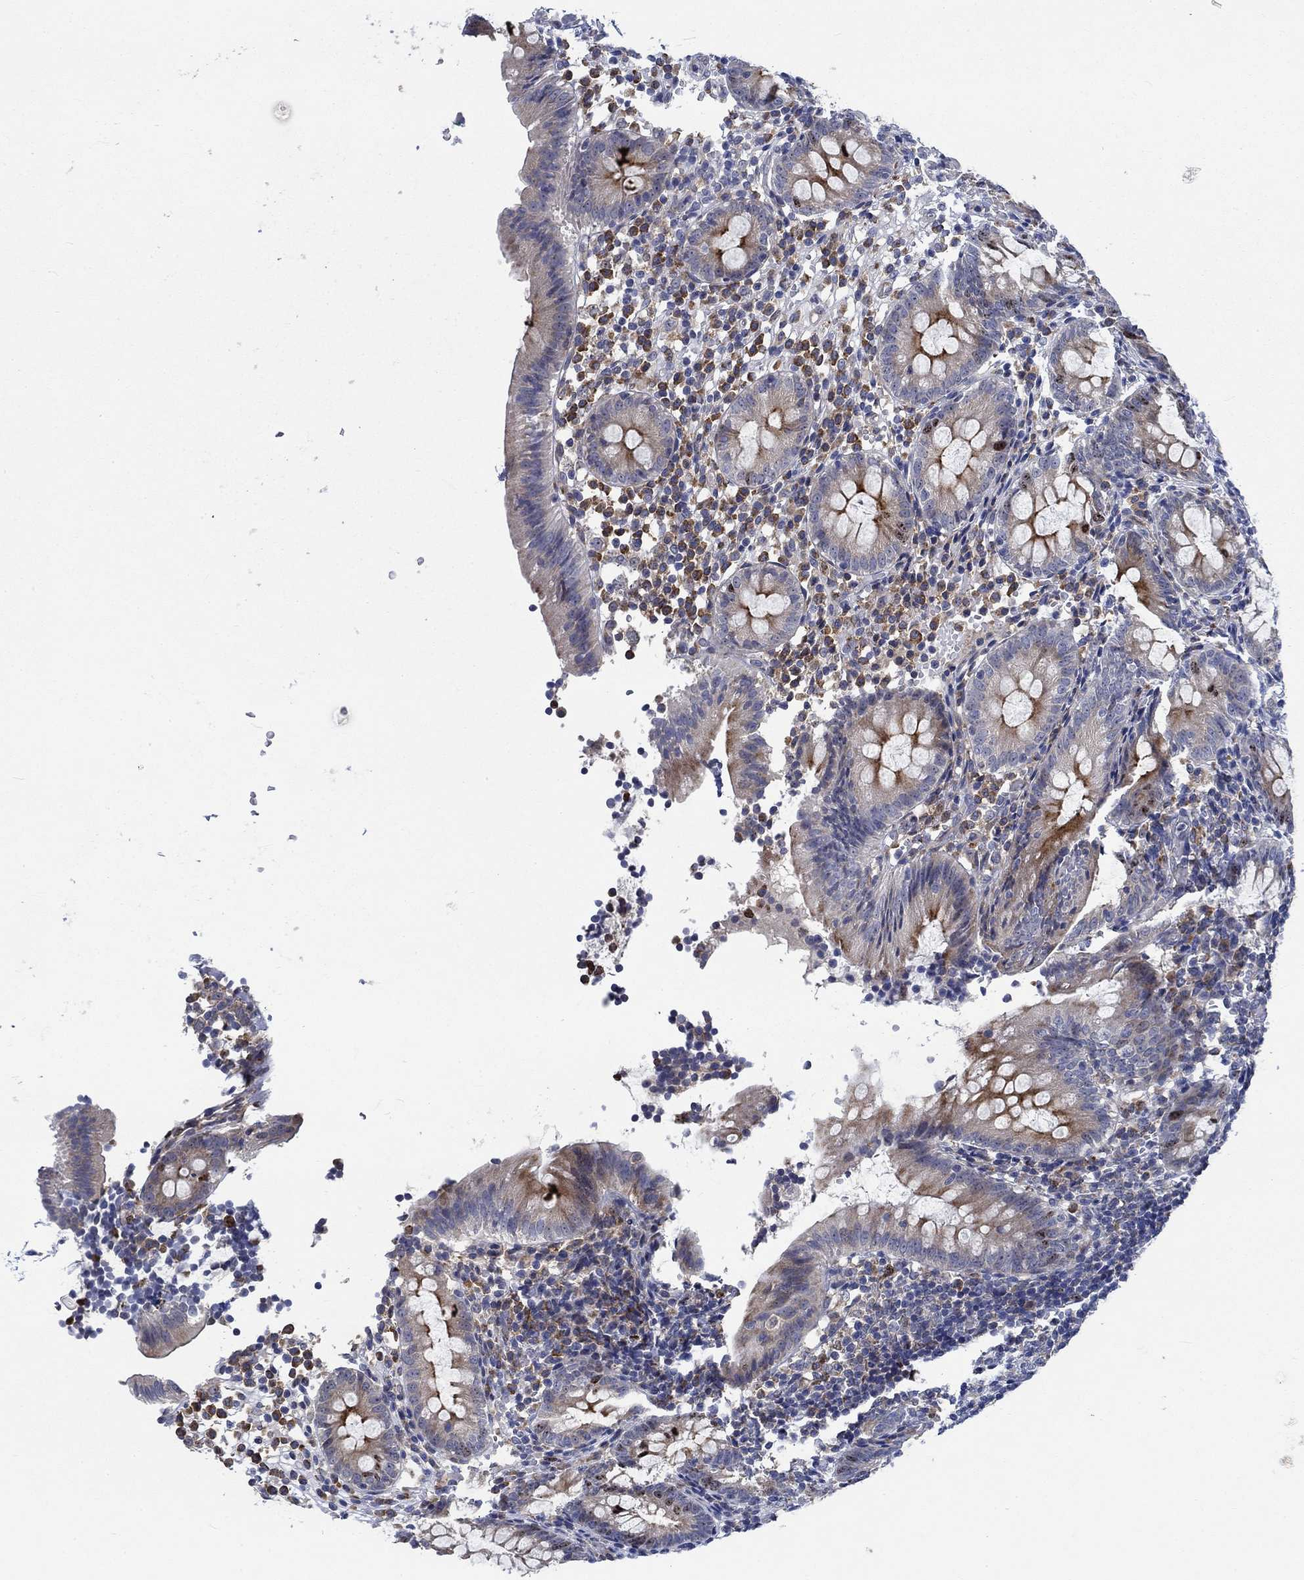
{"staining": {"intensity": "strong", "quantity": ">75%", "location": "cytoplasmic/membranous"}, "tissue": "appendix", "cell_type": "Glandular cells", "image_type": "normal", "snomed": [{"axis": "morphology", "description": "Normal tissue, NOS"}, {"axis": "topography", "description": "Appendix"}], "caption": "Appendix stained with a brown dye shows strong cytoplasmic/membranous positive positivity in about >75% of glandular cells.", "gene": "MMP24", "patient": {"sex": "female", "age": 40}}